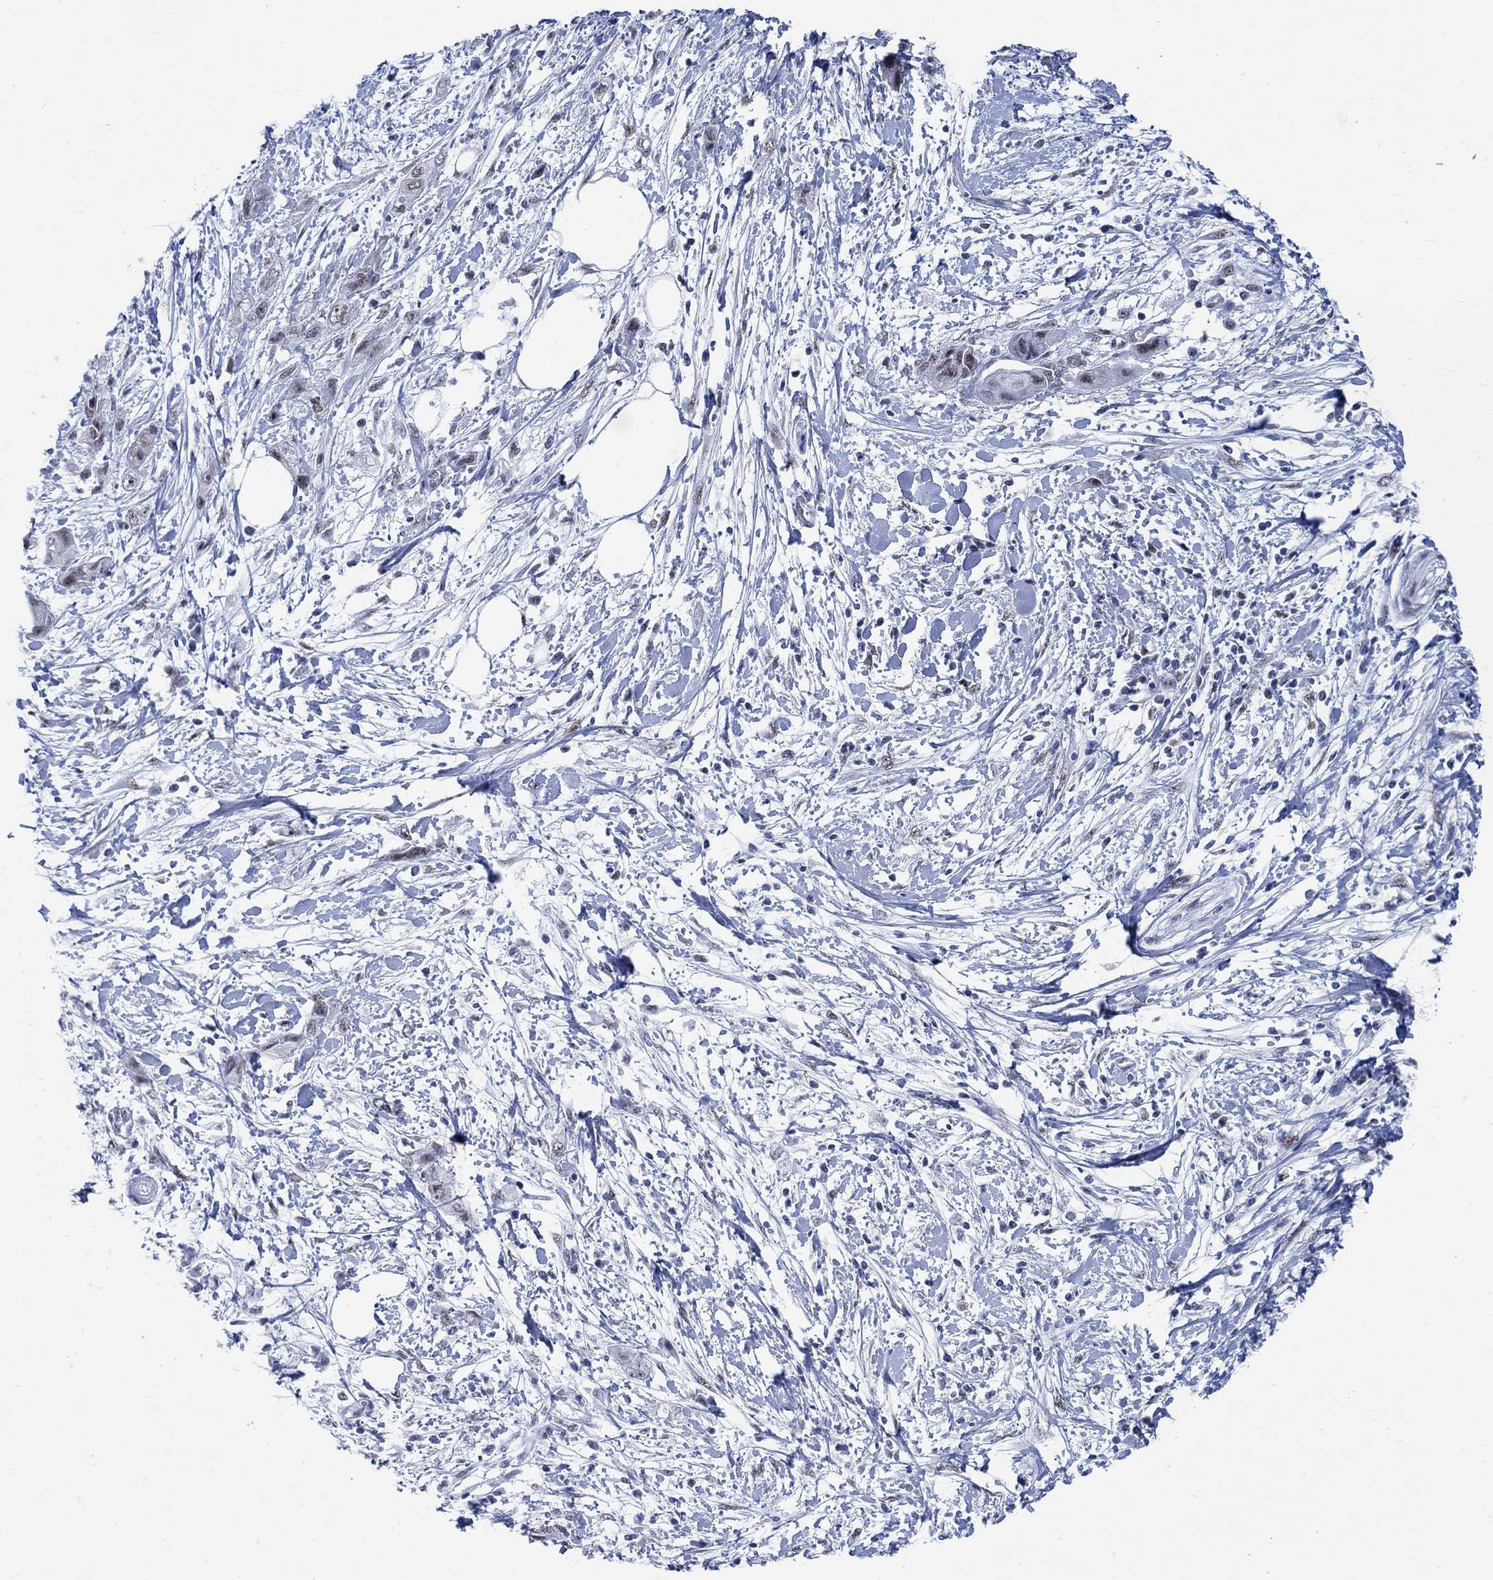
{"staining": {"intensity": "weak", "quantity": "25%-75%", "location": "nuclear"}, "tissue": "pancreatic cancer", "cell_type": "Tumor cells", "image_type": "cancer", "snomed": [{"axis": "morphology", "description": "Adenocarcinoma, NOS"}, {"axis": "topography", "description": "Pancreas"}], "caption": "High-power microscopy captured an IHC micrograph of pancreatic cancer (adenocarcinoma), revealing weak nuclear expression in approximately 25%-75% of tumor cells.", "gene": "DLK1", "patient": {"sex": "male", "age": 72}}